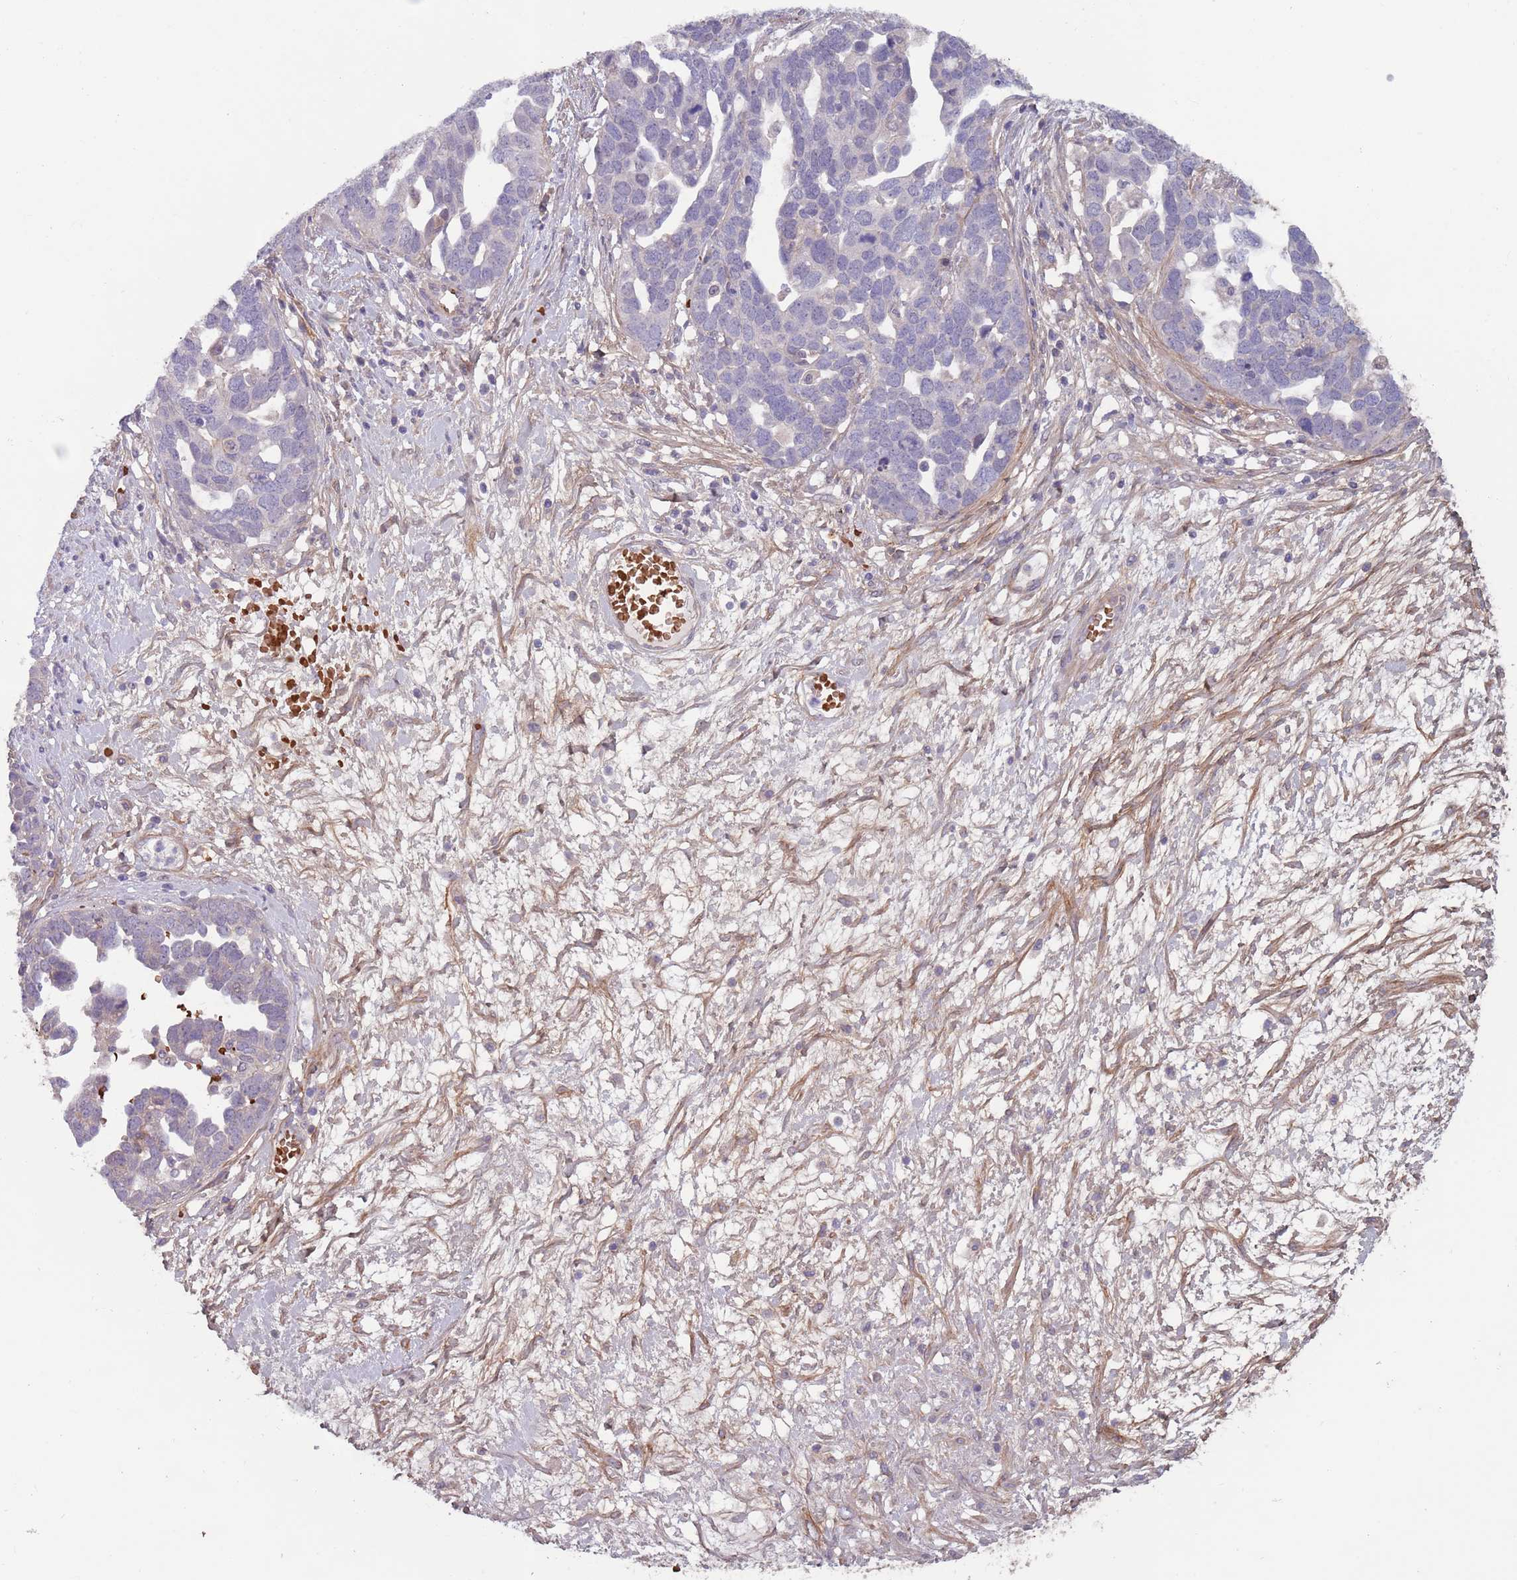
{"staining": {"intensity": "negative", "quantity": "none", "location": "none"}, "tissue": "ovarian cancer", "cell_type": "Tumor cells", "image_type": "cancer", "snomed": [{"axis": "morphology", "description": "Cystadenocarcinoma, serous, NOS"}, {"axis": "topography", "description": "Ovary"}], "caption": "Ovarian cancer was stained to show a protein in brown. There is no significant staining in tumor cells.", "gene": "CLNS1A", "patient": {"sex": "female", "age": 54}}